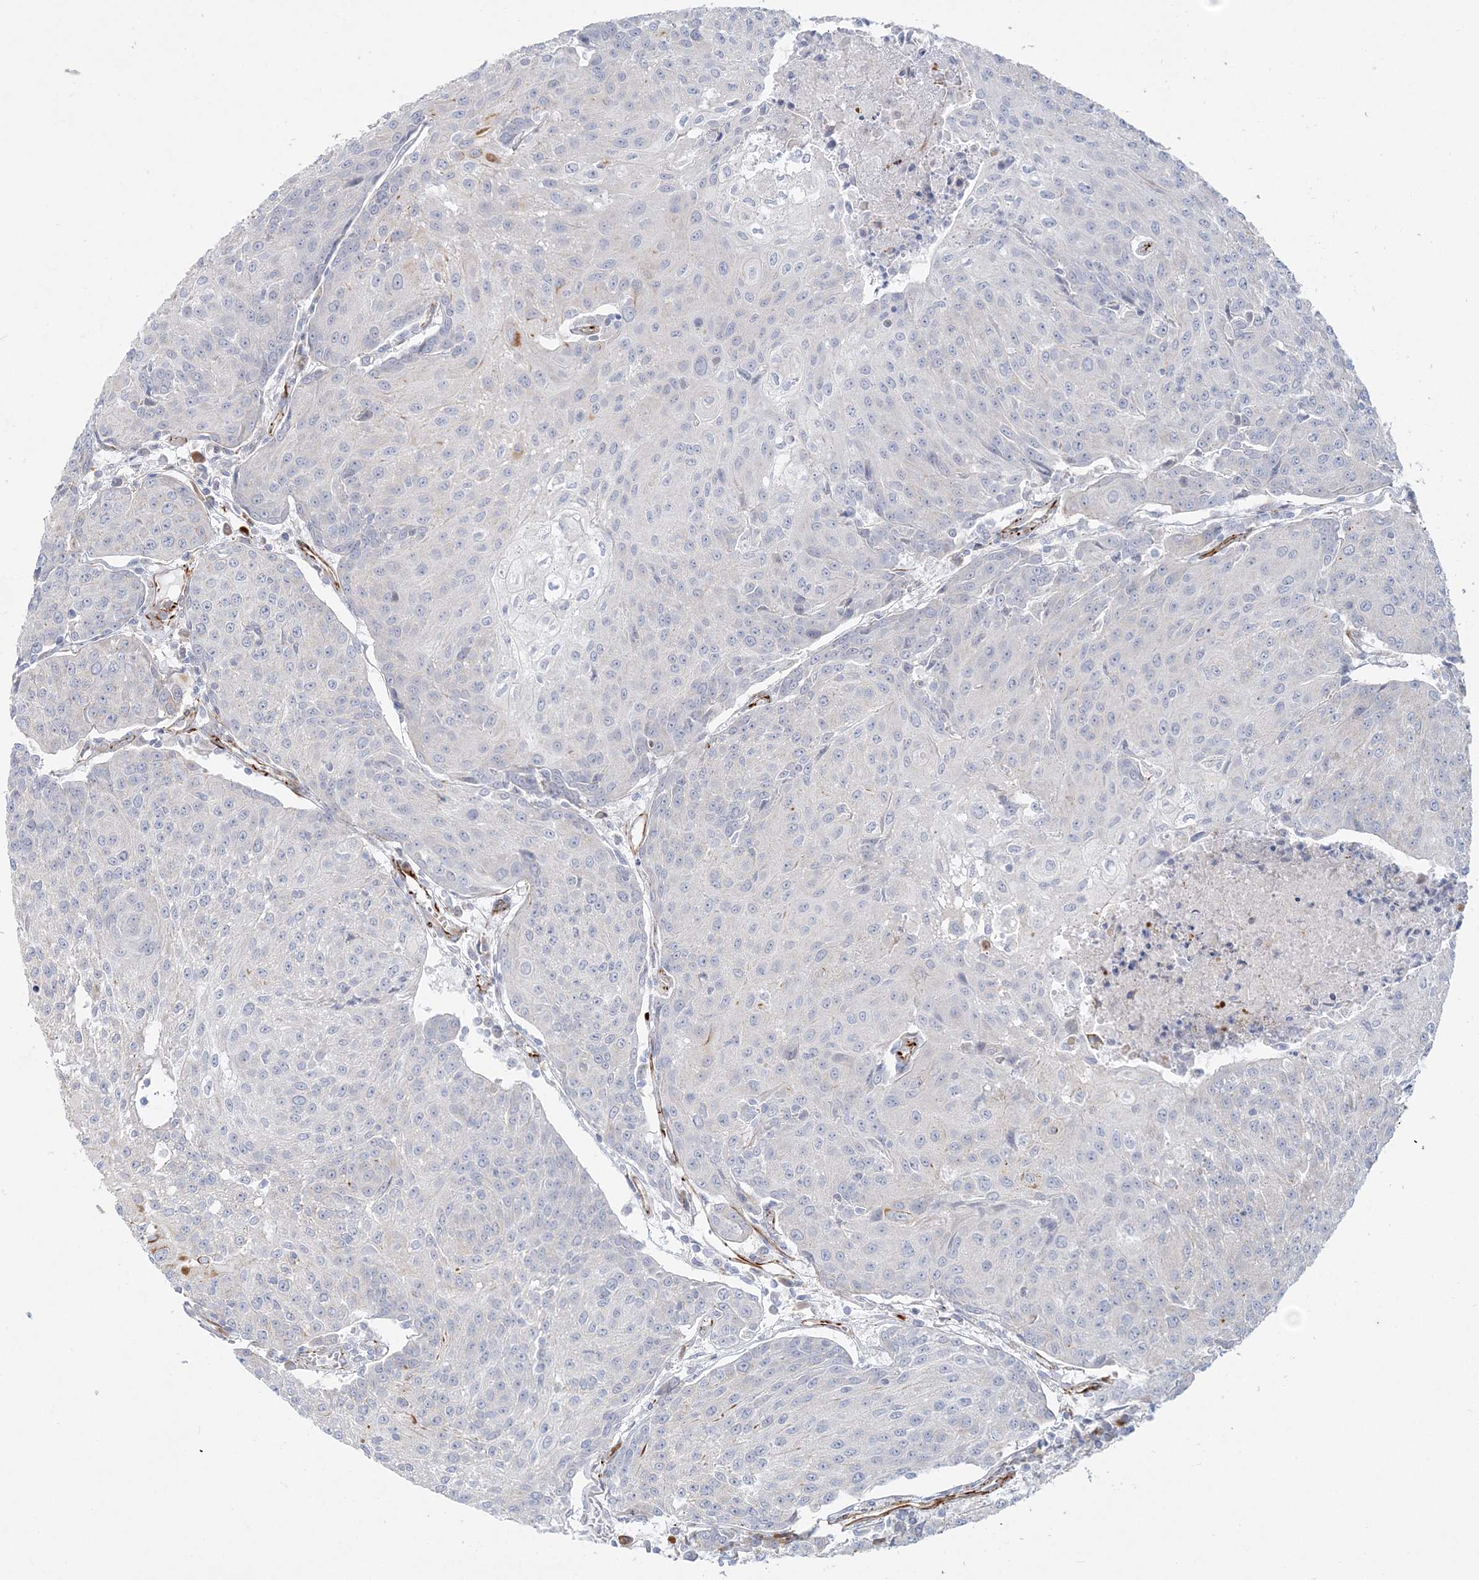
{"staining": {"intensity": "negative", "quantity": "none", "location": "none"}, "tissue": "urothelial cancer", "cell_type": "Tumor cells", "image_type": "cancer", "snomed": [{"axis": "morphology", "description": "Urothelial carcinoma, High grade"}, {"axis": "topography", "description": "Urinary bladder"}], "caption": "Image shows no significant protein expression in tumor cells of high-grade urothelial carcinoma.", "gene": "PPIL6", "patient": {"sex": "female", "age": 85}}